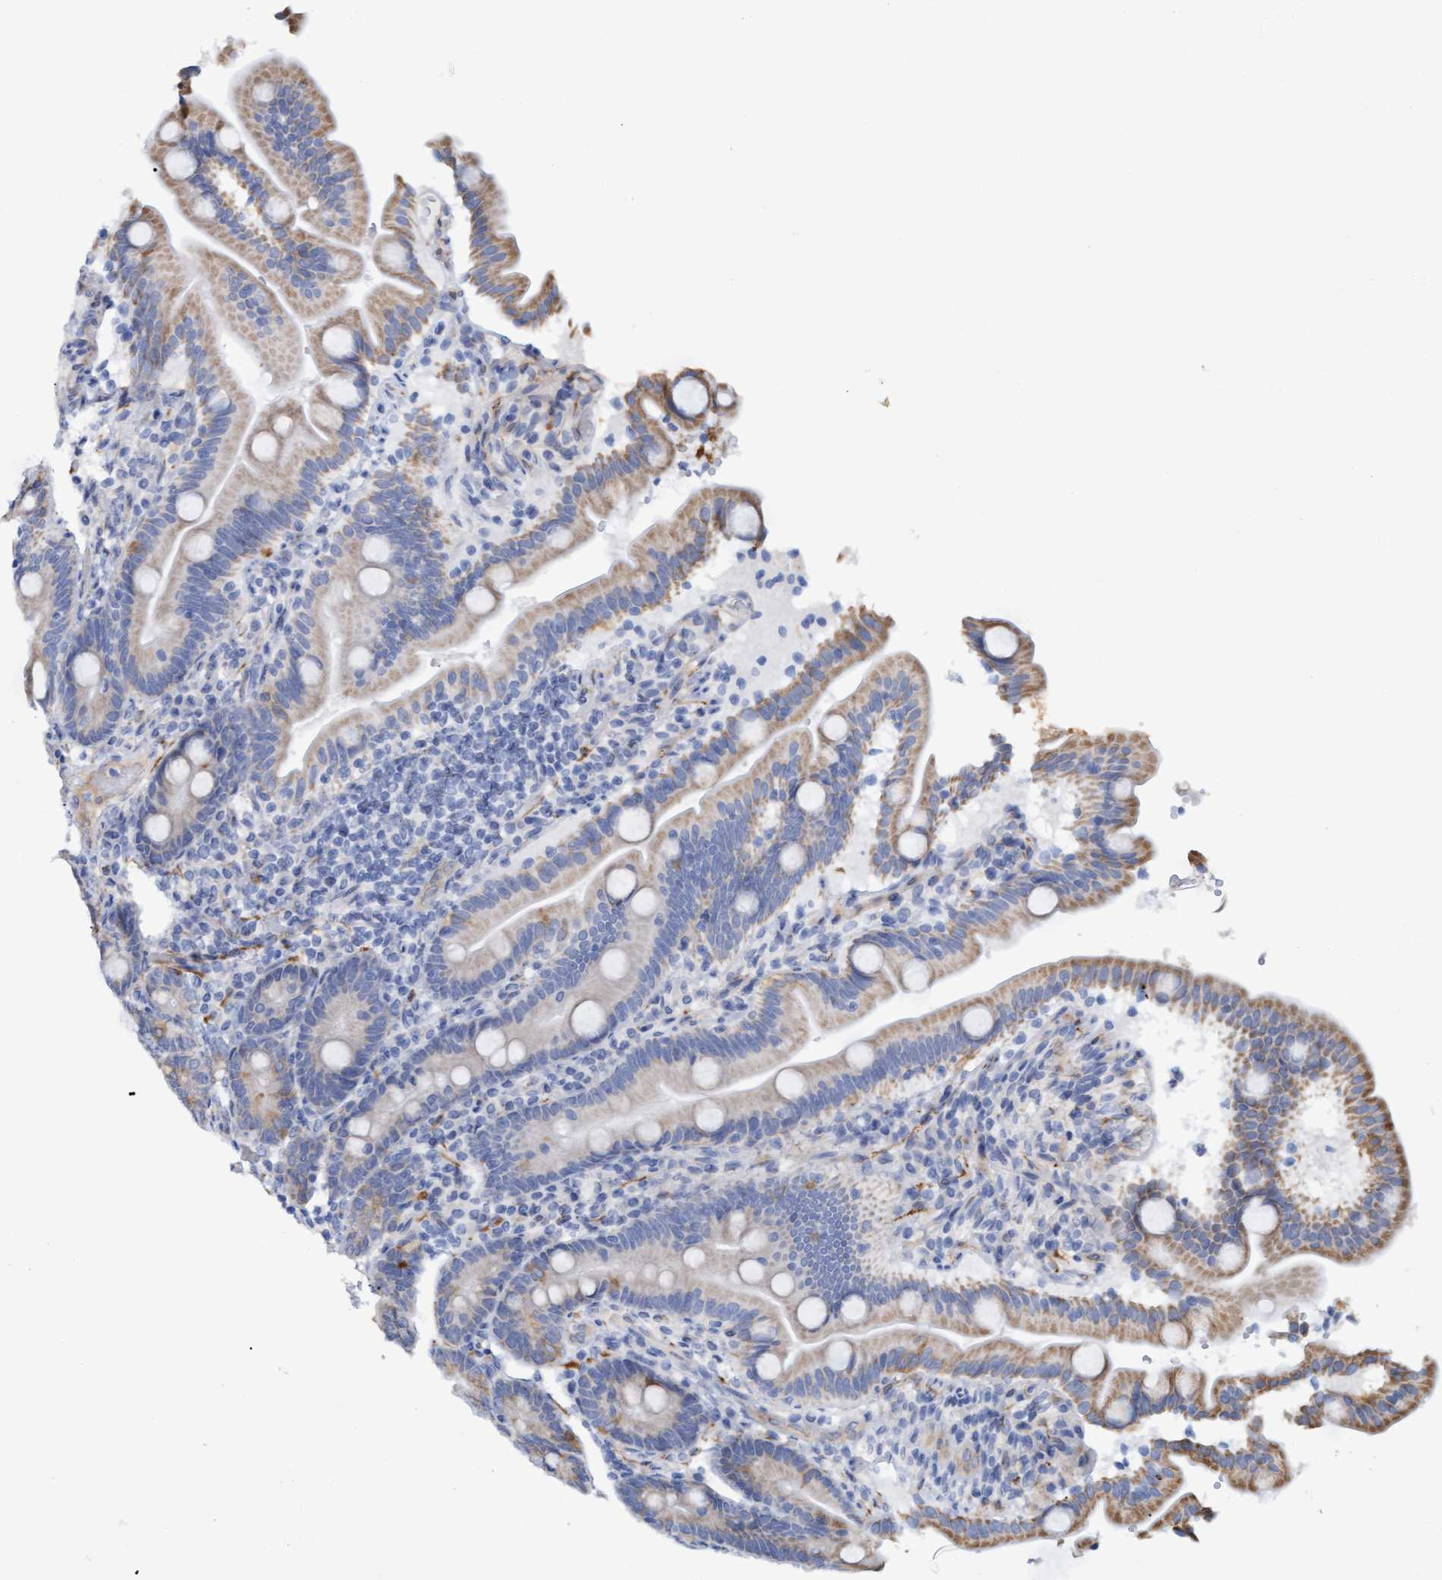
{"staining": {"intensity": "moderate", "quantity": "<25%", "location": "cytoplasmic/membranous"}, "tissue": "duodenum", "cell_type": "Glandular cells", "image_type": "normal", "snomed": [{"axis": "morphology", "description": "Normal tissue, NOS"}, {"axis": "topography", "description": "Duodenum"}], "caption": "Approximately <25% of glandular cells in benign duodenum demonstrate moderate cytoplasmic/membranous protein staining as visualized by brown immunohistochemical staining.", "gene": "STXBP1", "patient": {"sex": "male", "age": 54}}